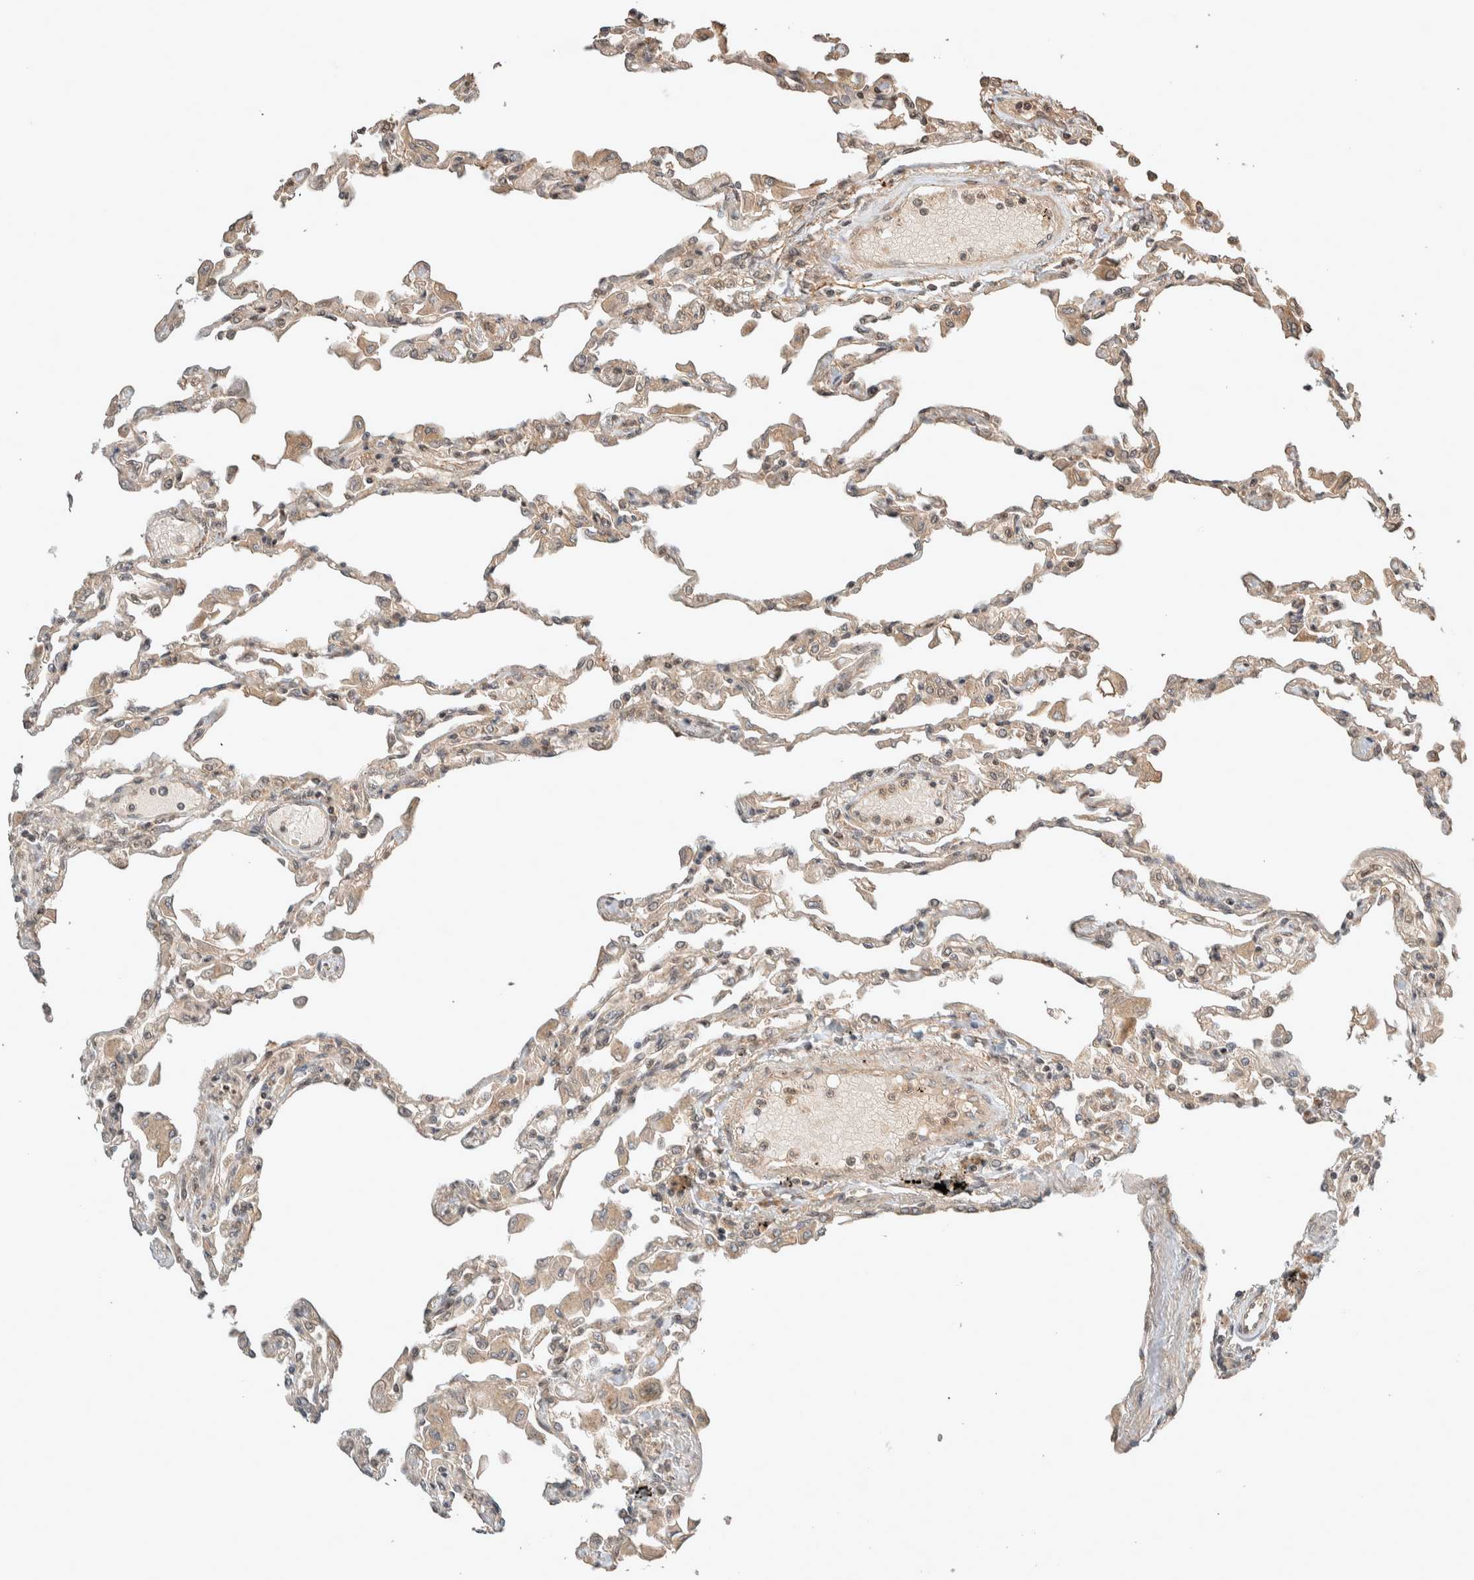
{"staining": {"intensity": "weak", "quantity": "25%-75%", "location": "cytoplasmic/membranous"}, "tissue": "lung", "cell_type": "Alveolar cells", "image_type": "normal", "snomed": [{"axis": "morphology", "description": "Normal tissue, NOS"}, {"axis": "topography", "description": "Bronchus"}, {"axis": "topography", "description": "Lung"}], "caption": "Immunohistochemical staining of unremarkable human lung displays weak cytoplasmic/membranous protein expression in about 25%-75% of alveolar cells.", "gene": "THRA", "patient": {"sex": "female", "age": 49}}